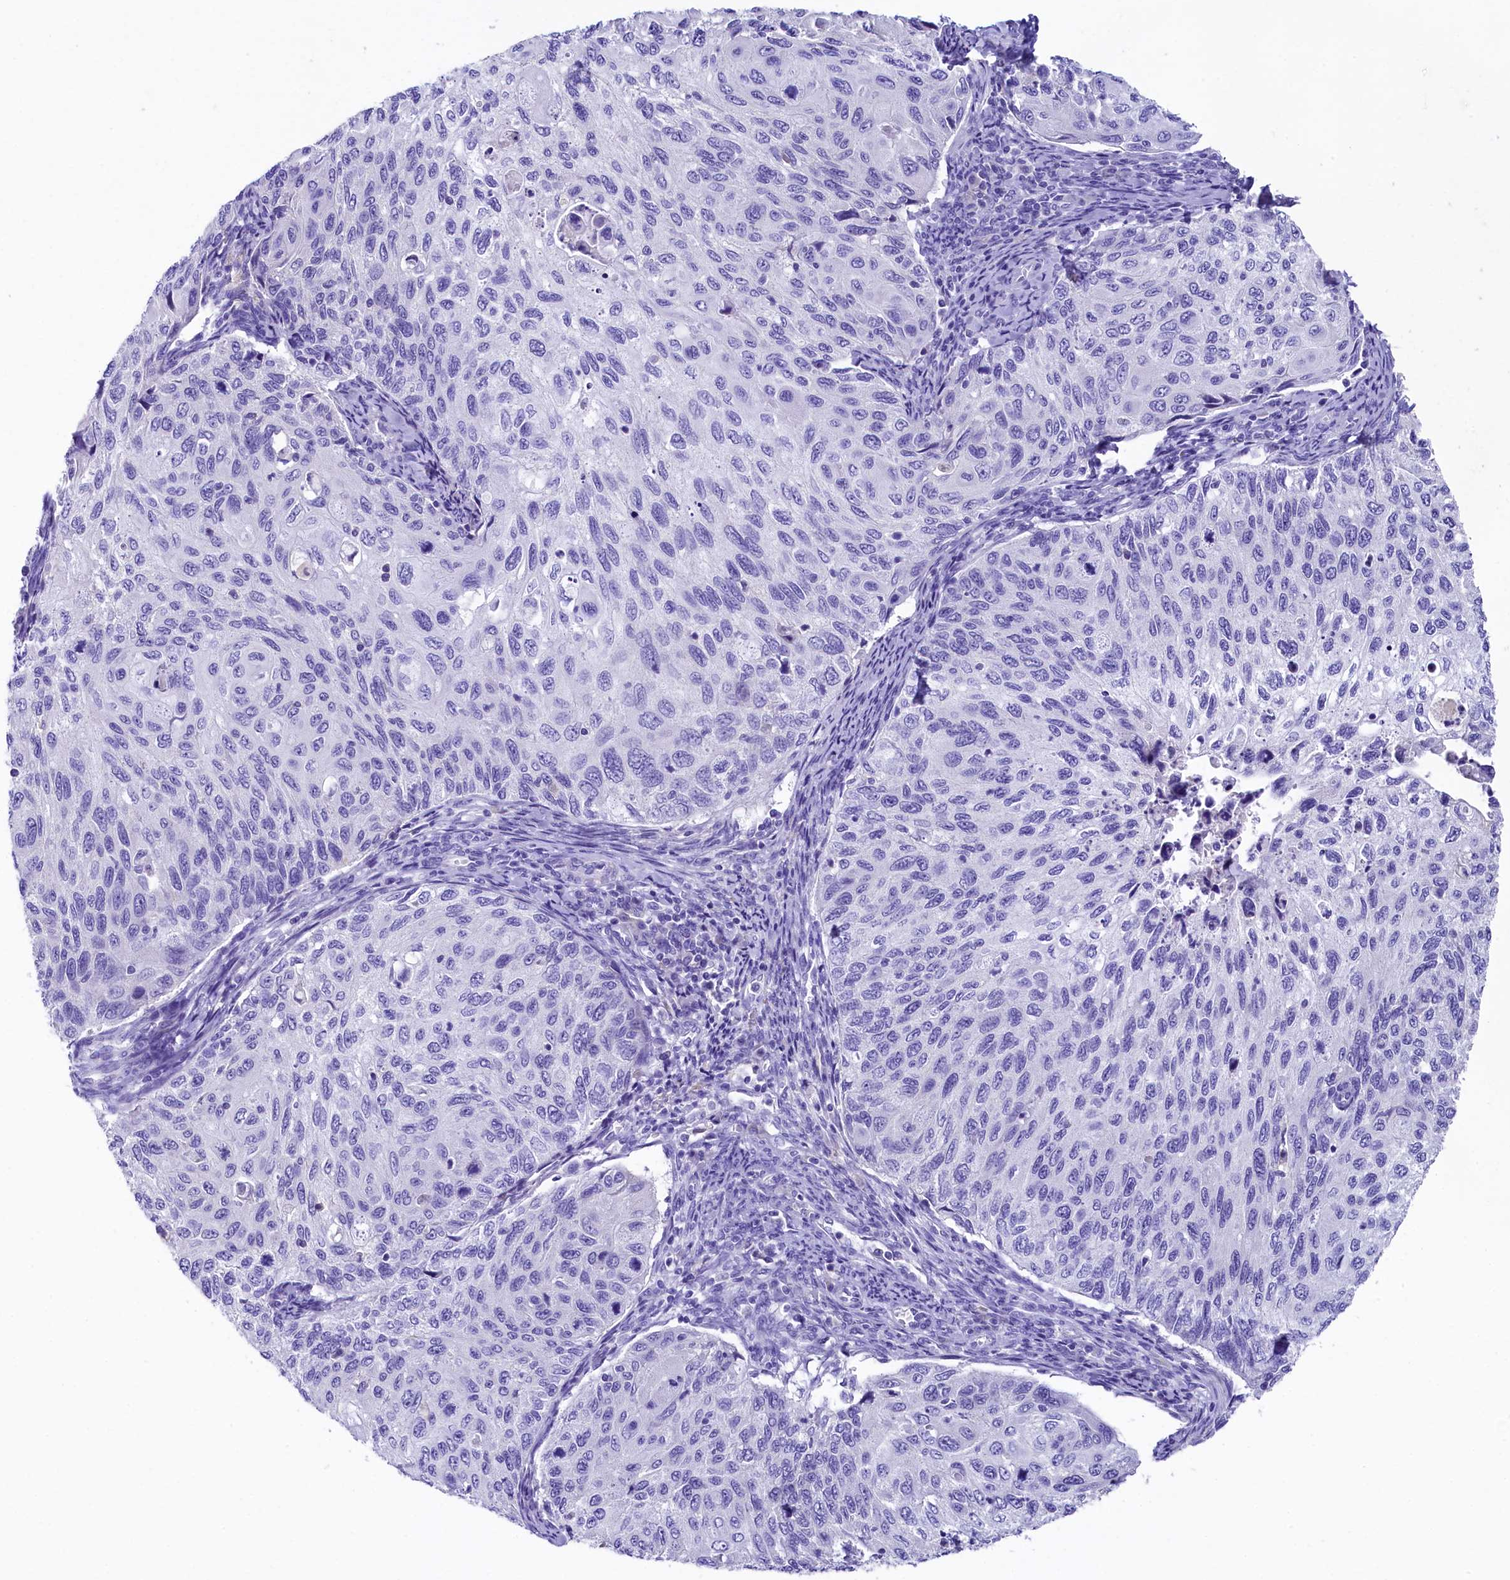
{"staining": {"intensity": "negative", "quantity": "none", "location": "none"}, "tissue": "cervical cancer", "cell_type": "Tumor cells", "image_type": "cancer", "snomed": [{"axis": "morphology", "description": "Squamous cell carcinoma, NOS"}, {"axis": "topography", "description": "Cervix"}], "caption": "IHC of cervical cancer reveals no positivity in tumor cells.", "gene": "SKIDA1", "patient": {"sex": "female", "age": 70}}